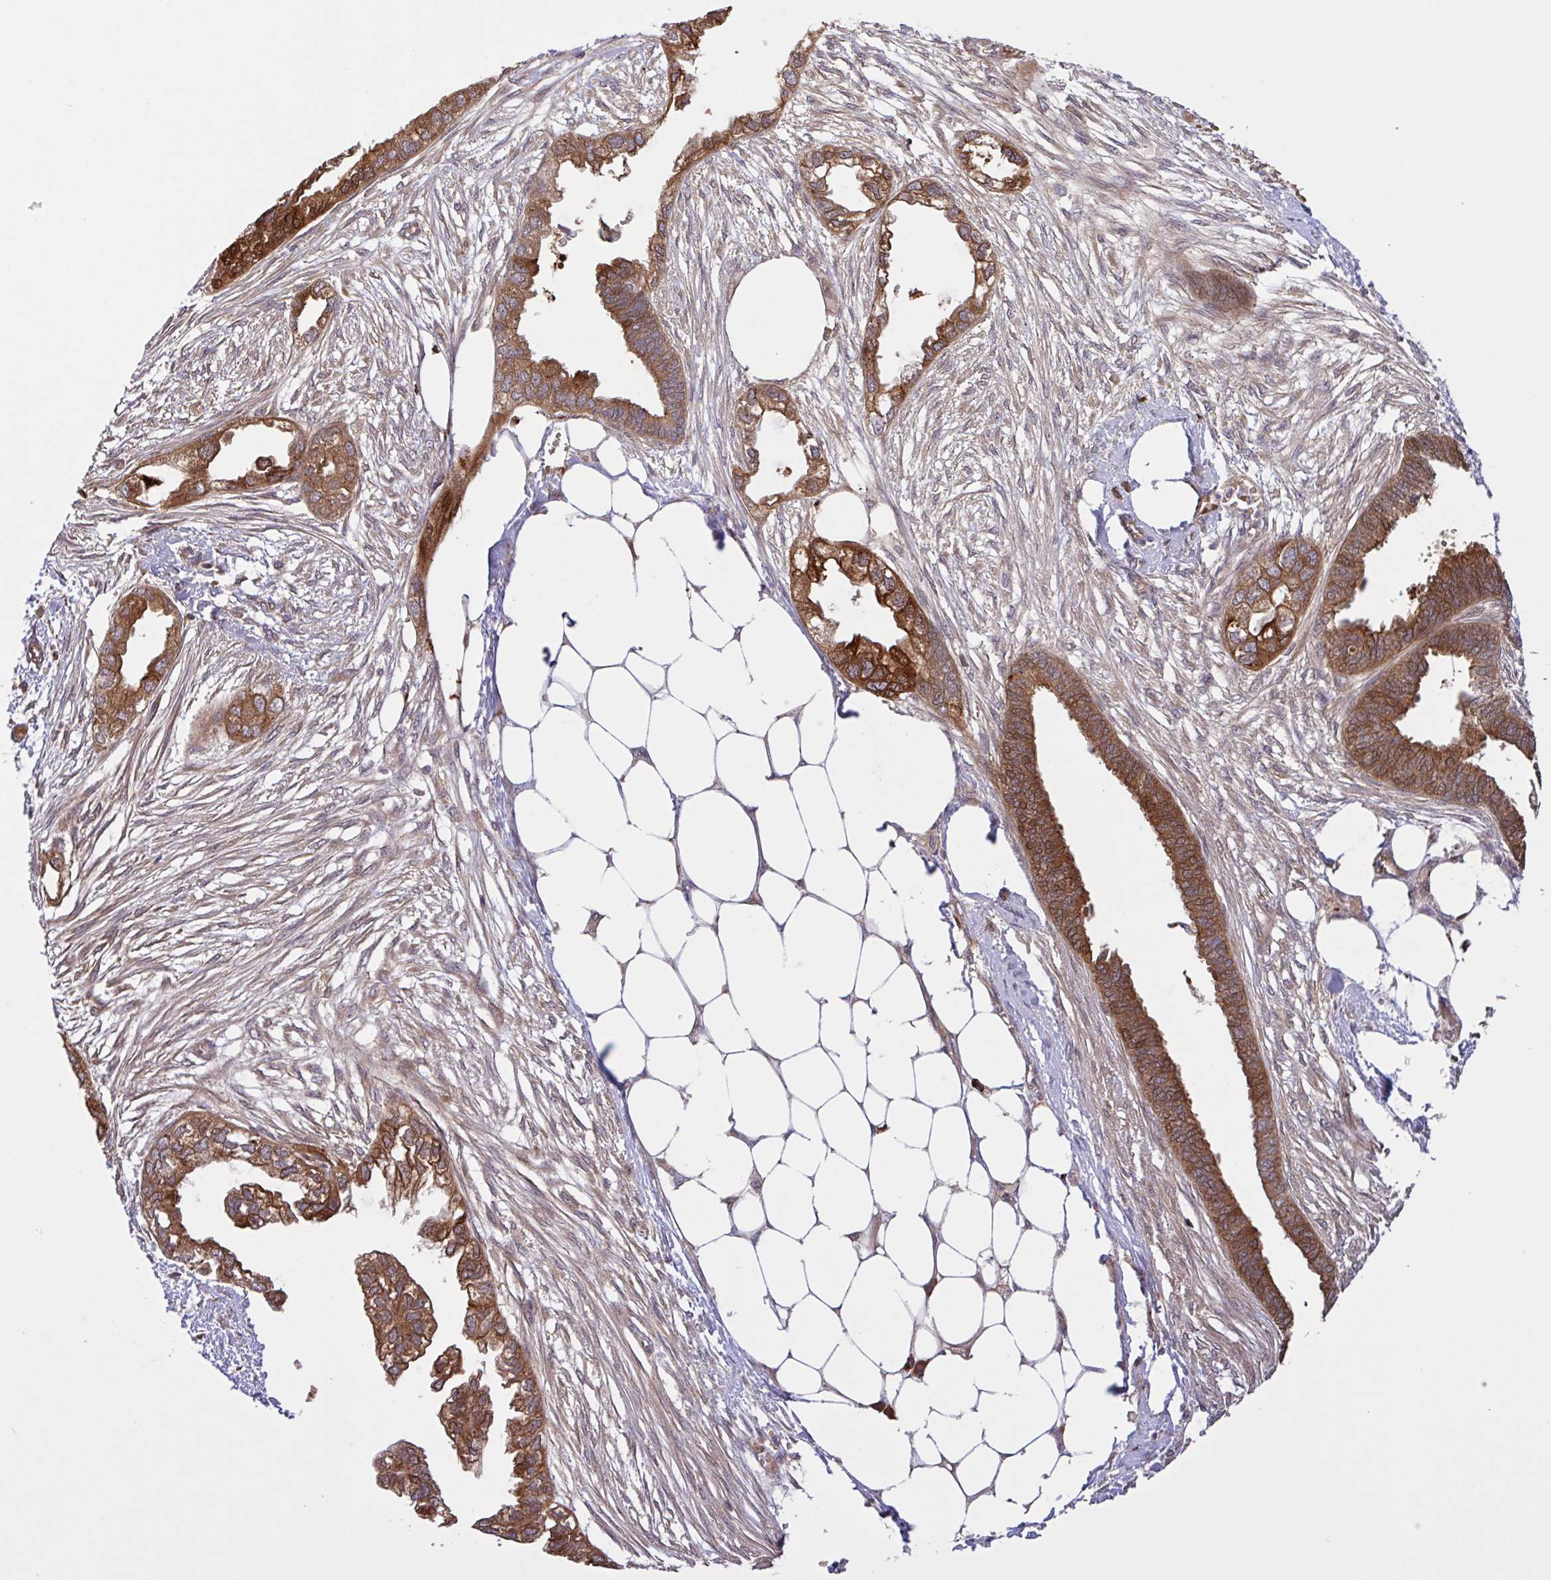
{"staining": {"intensity": "strong", "quantity": ">75%", "location": "cytoplasmic/membranous"}, "tissue": "endometrial cancer", "cell_type": "Tumor cells", "image_type": "cancer", "snomed": [{"axis": "morphology", "description": "Adenocarcinoma, NOS"}, {"axis": "morphology", "description": "Adenocarcinoma, metastatic, NOS"}, {"axis": "topography", "description": "Adipose tissue"}, {"axis": "topography", "description": "Endometrium"}], "caption": "A high-resolution image shows immunohistochemistry staining of metastatic adenocarcinoma (endometrial), which demonstrates strong cytoplasmic/membranous staining in approximately >75% of tumor cells.", "gene": "INTS10", "patient": {"sex": "female", "age": 67}}